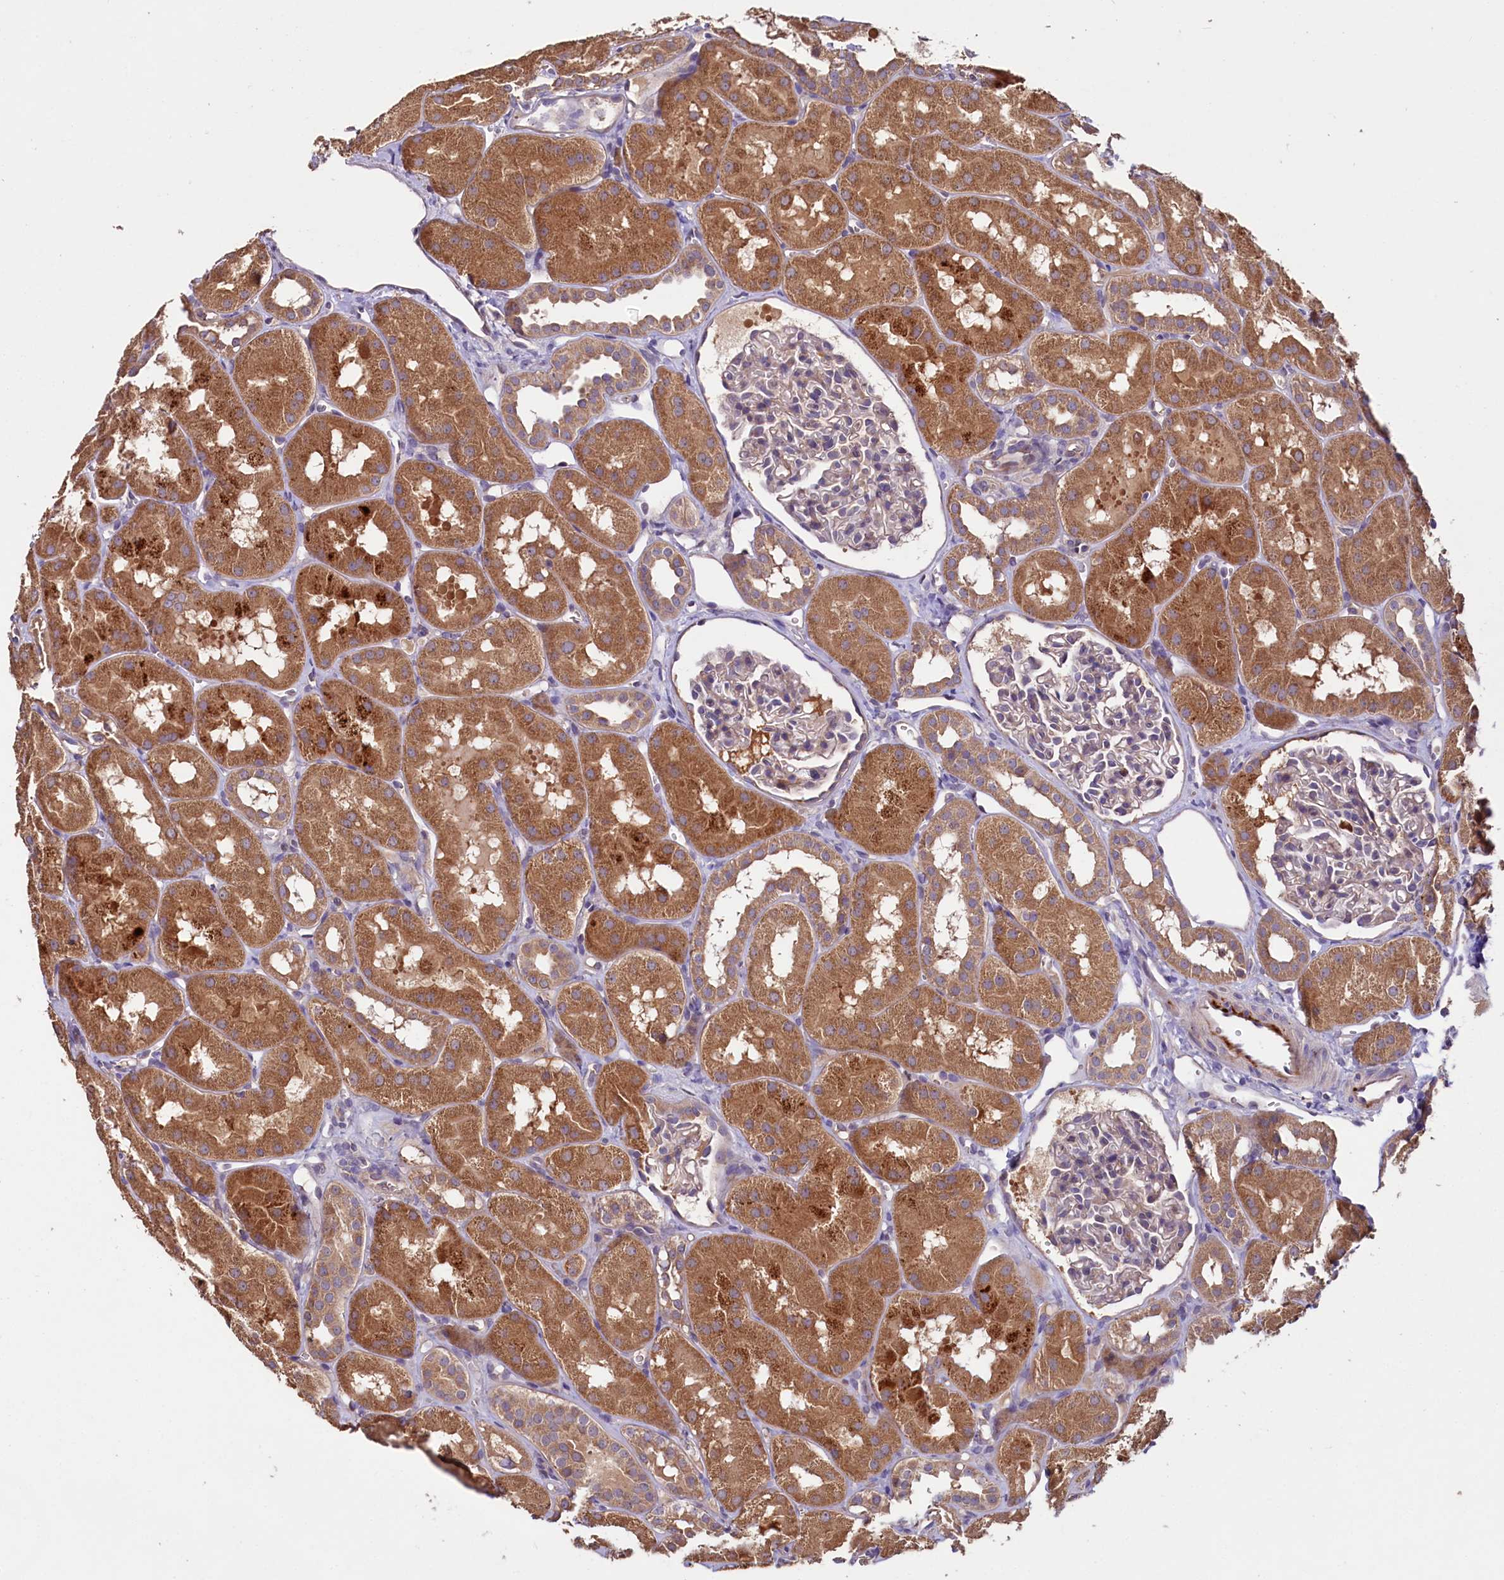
{"staining": {"intensity": "weak", "quantity": "<25%", "location": "cytoplasmic/membranous"}, "tissue": "kidney", "cell_type": "Cells in glomeruli", "image_type": "normal", "snomed": [{"axis": "morphology", "description": "Normal tissue, NOS"}, {"axis": "topography", "description": "Kidney"}, {"axis": "topography", "description": "Urinary bladder"}], "caption": "A high-resolution micrograph shows immunohistochemistry (IHC) staining of unremarkable kidney, which shows no significant expression in cells in glomeruli.", "gene": "ETFBKMT", "patient": {"sex": "male", "age": 16}}